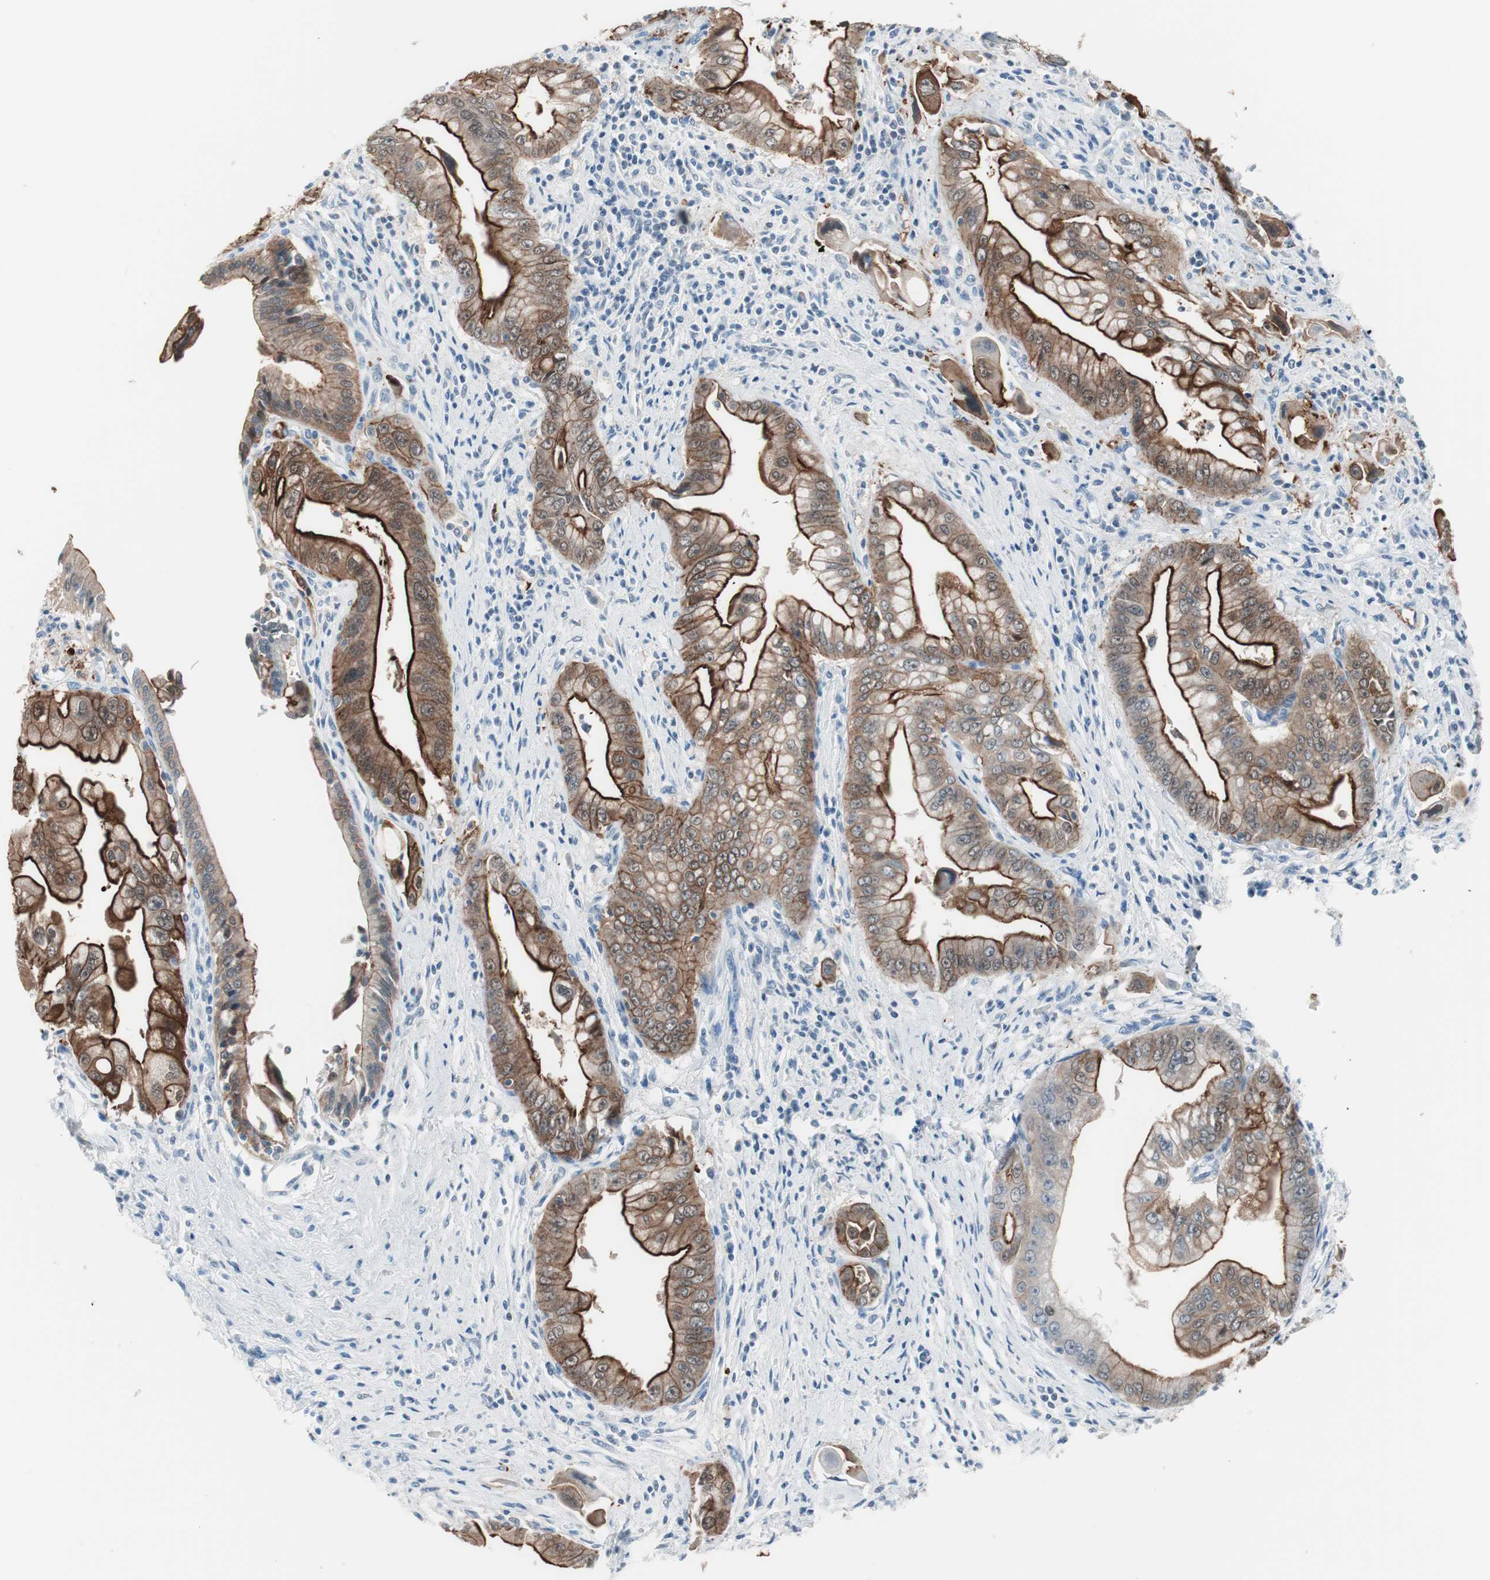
{"staining": {"intensity": "strong", "quantity": ">75%", "location": "cytoplasmic/membranous,nuclear"}, "tissue": "pancreatic cancer", "cell_type": "Tumor cells", "image_type": "cancer", "snomed": [{"axis": "morphology", "description": "Adenocarcinoma, NOS"}, {"axis": "topography", "description": "Pancreas"}], "caption": "Pancreatic adenocarcinoma tissue exhibits strong cytoplasmic/membranous and nuclear positivity in approximately >75% of tumor cells (Stains: DAB in brown, nuclei in blue, Microscopy: brightfield microscopy at high magnification).", "gene": "VIL1", "patient": {"sex": "male", "age": 59}}